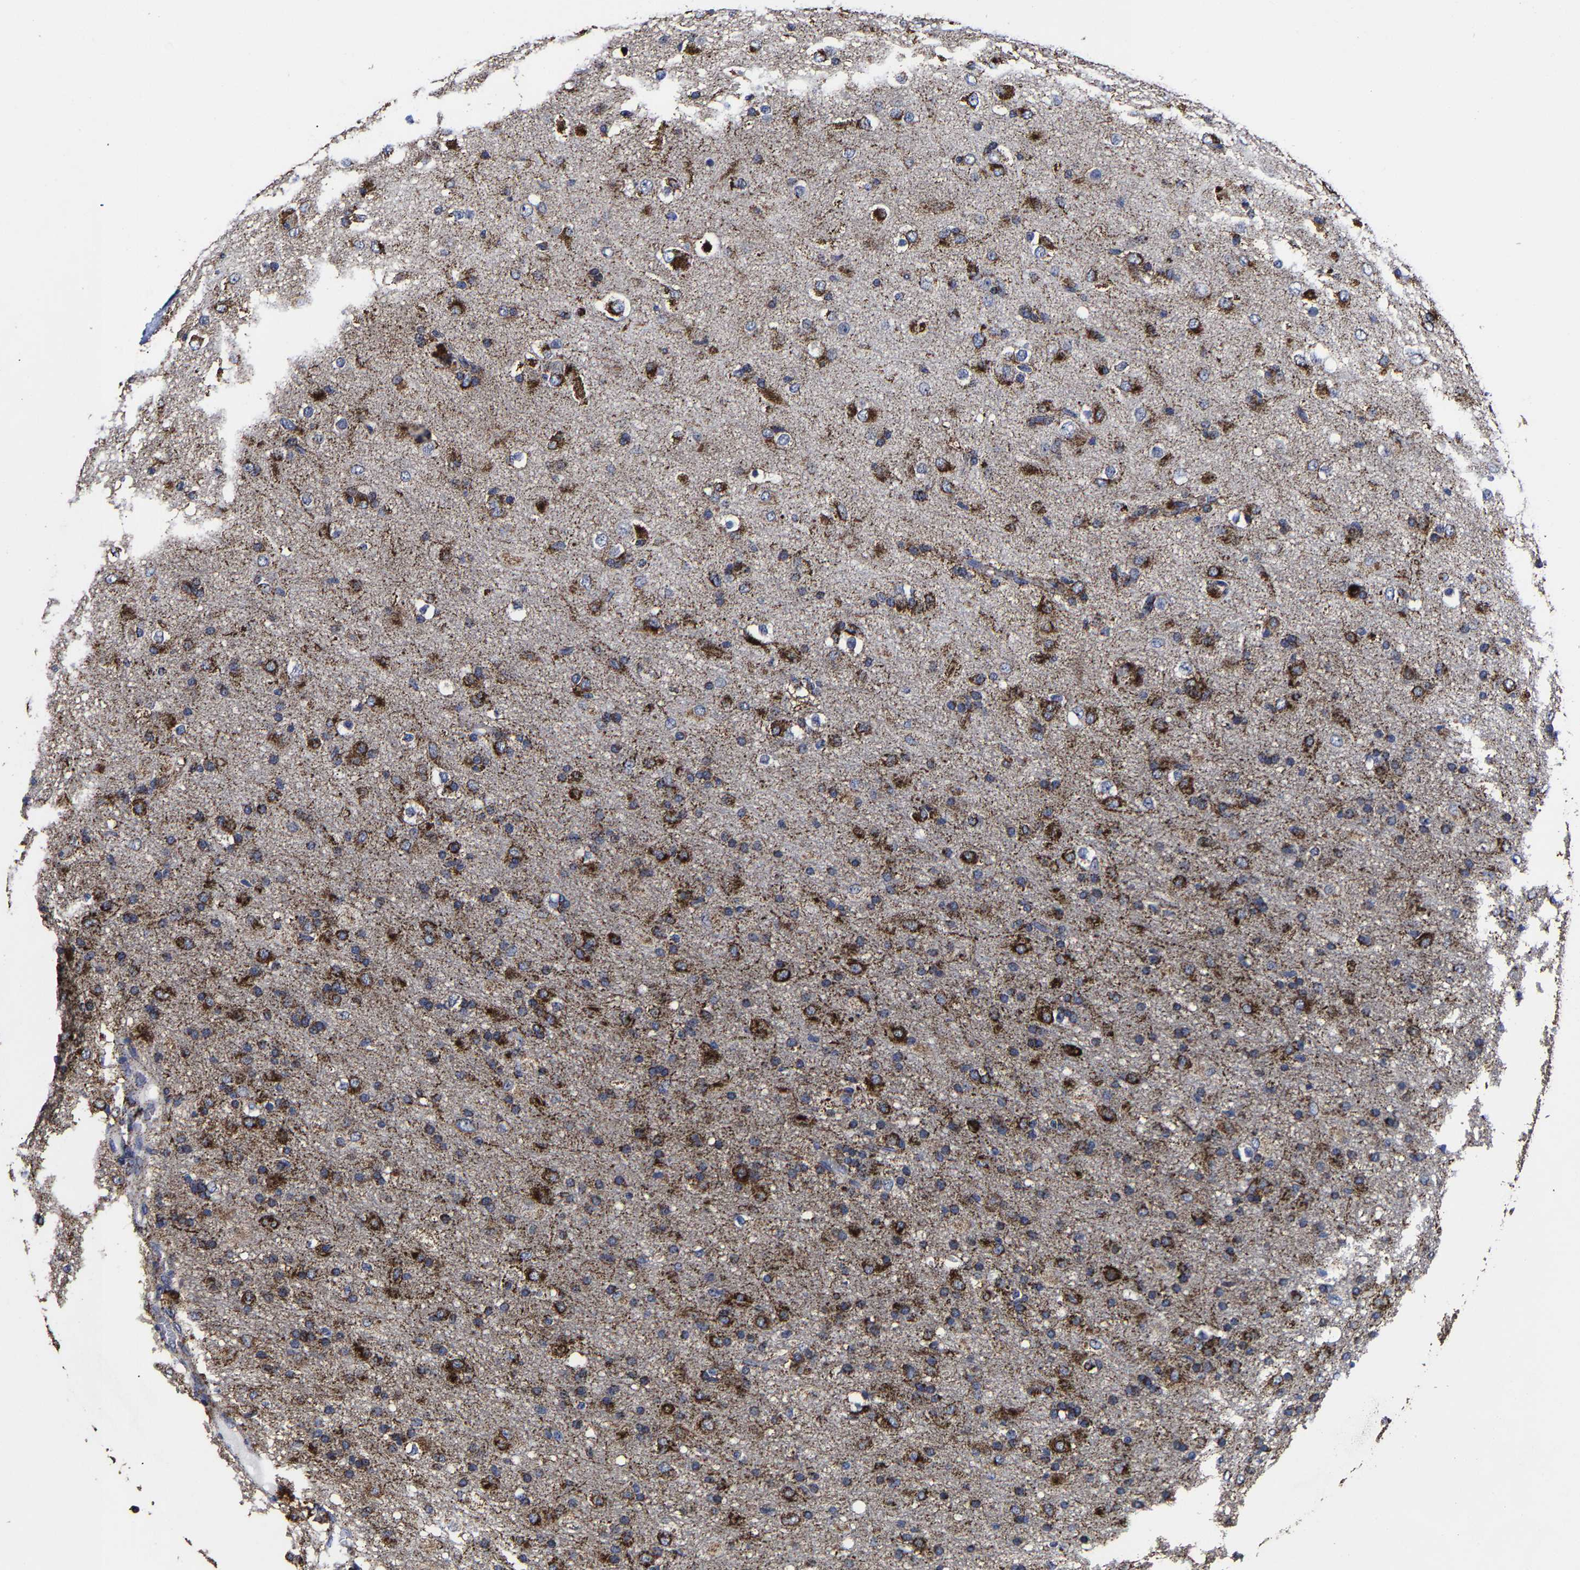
{"staining": {"intensity": "strong", "quantity": ">75%", "location": "cytoplasmic/membranous"}, "tissue": "glioma", "cell_type": "Tumor cells", "image_type": "cancer", "snomed": [{"axis": "morphology", "description": "Glioma, malignant, Low grade"}, {"axis": "topography", "description": "Brain"}], "caption": "Brown immunohistochemical staining in glioma reveals strong cytoplasmic/membranous expression in about >75% of tumor cells.", "gene": "AASS", "patient": {"sex": "male", "age": 65}}